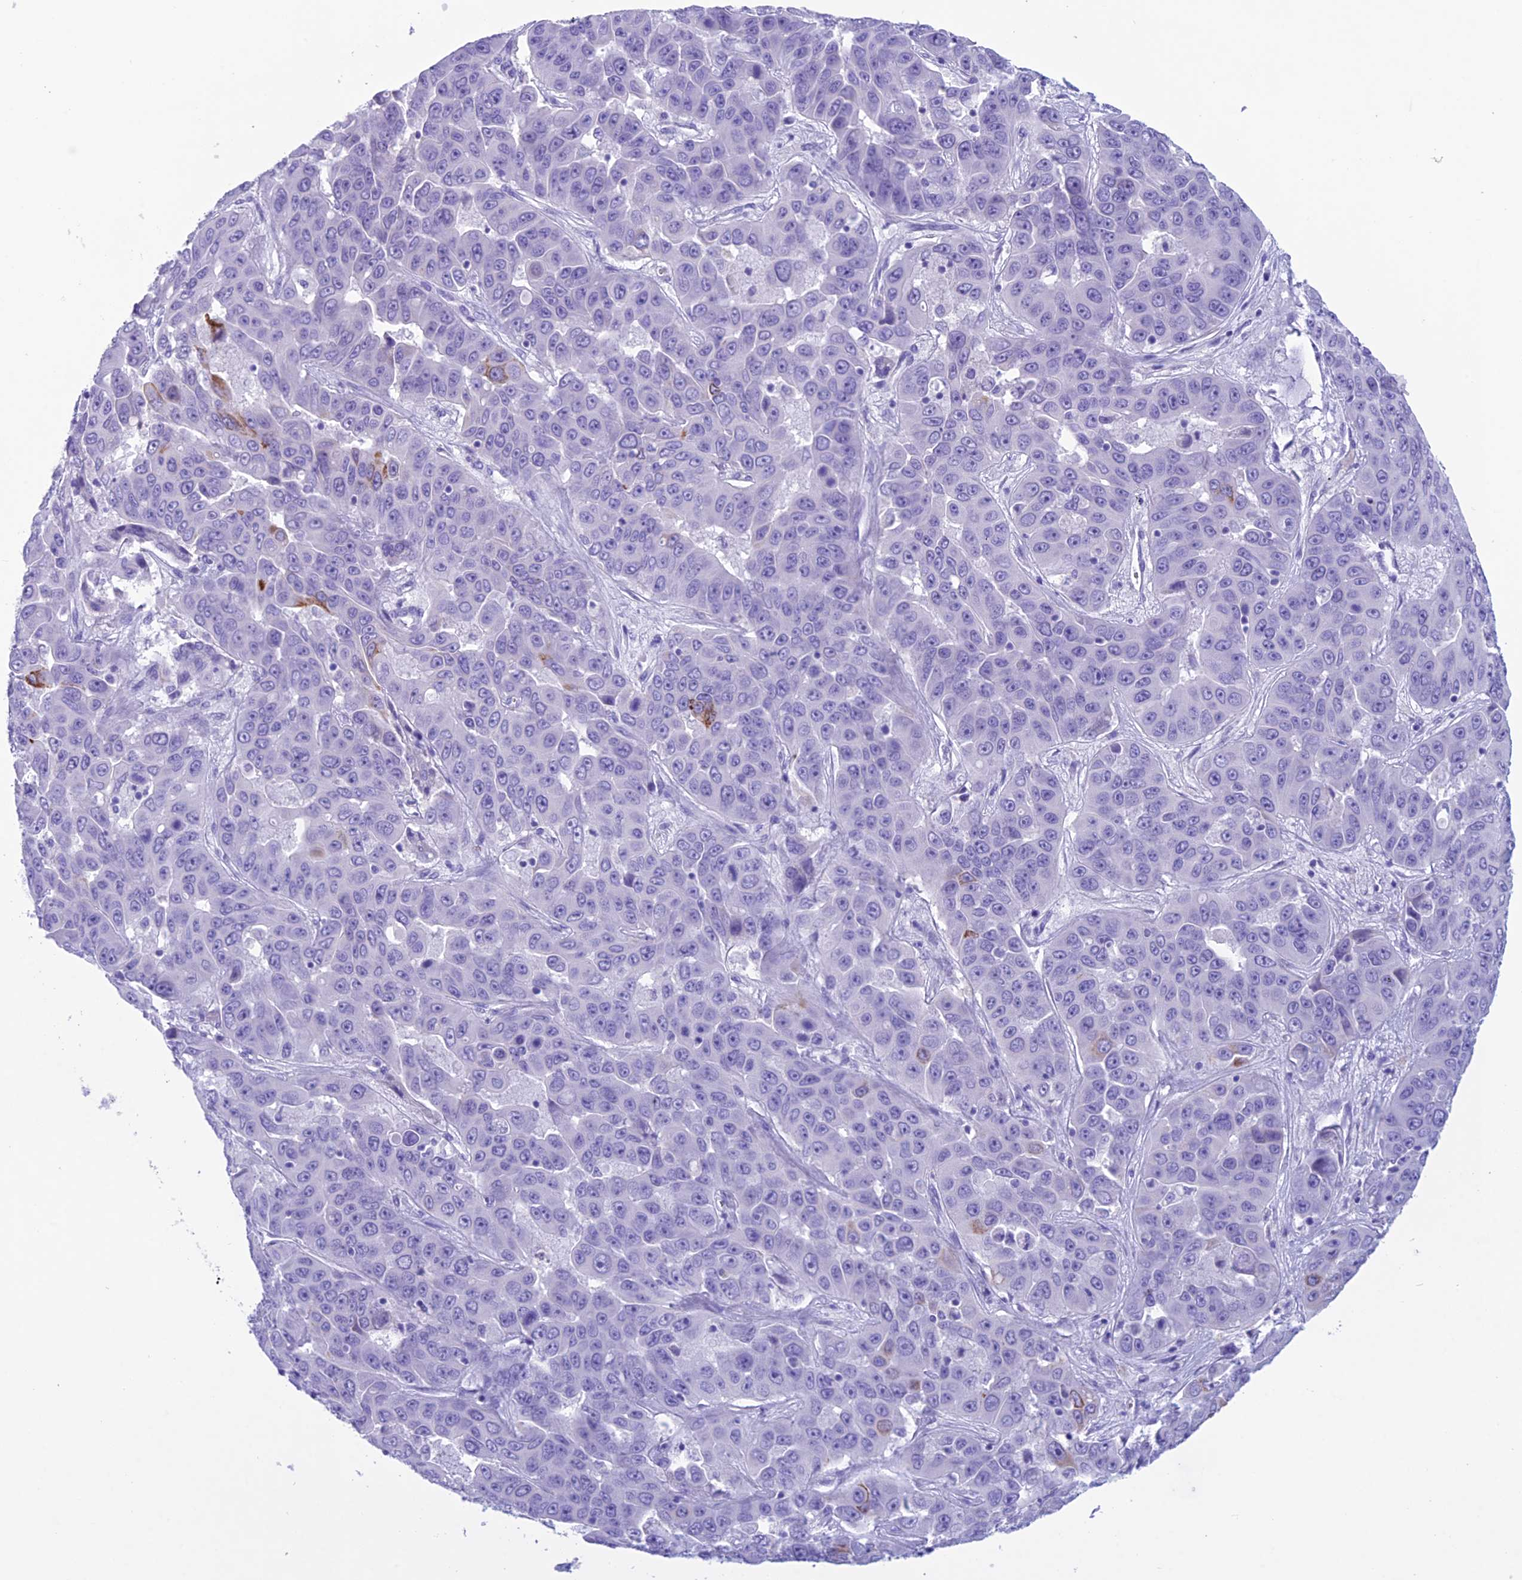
{"staining": {"intensity": "moderate", "quantity": "<25%", "location": "cytoplasmic/membranous"}, "tissue": "liver cancer", "cell_type": "Tumor cells", "image_type": "cancer", "snomed": [{"axis": "morphology", "description": "Cholangiocarcinoma"}, {"axis": "topography", "description": "Liver"}], "caption": "IHC photomicrograph of neoplastic tissue: human liver cancer (cholangiocarcinoma) stained using immunohistochemistry (IHC) exhibits low levels of moderate protein expression localized specifically in the cytoplasmic/membranous of tumor cells, appearing as a cytoplasmic/membranous brown color.", "gene": "TRAM1L1", "patient": {"sex": "female", "age": 52}}